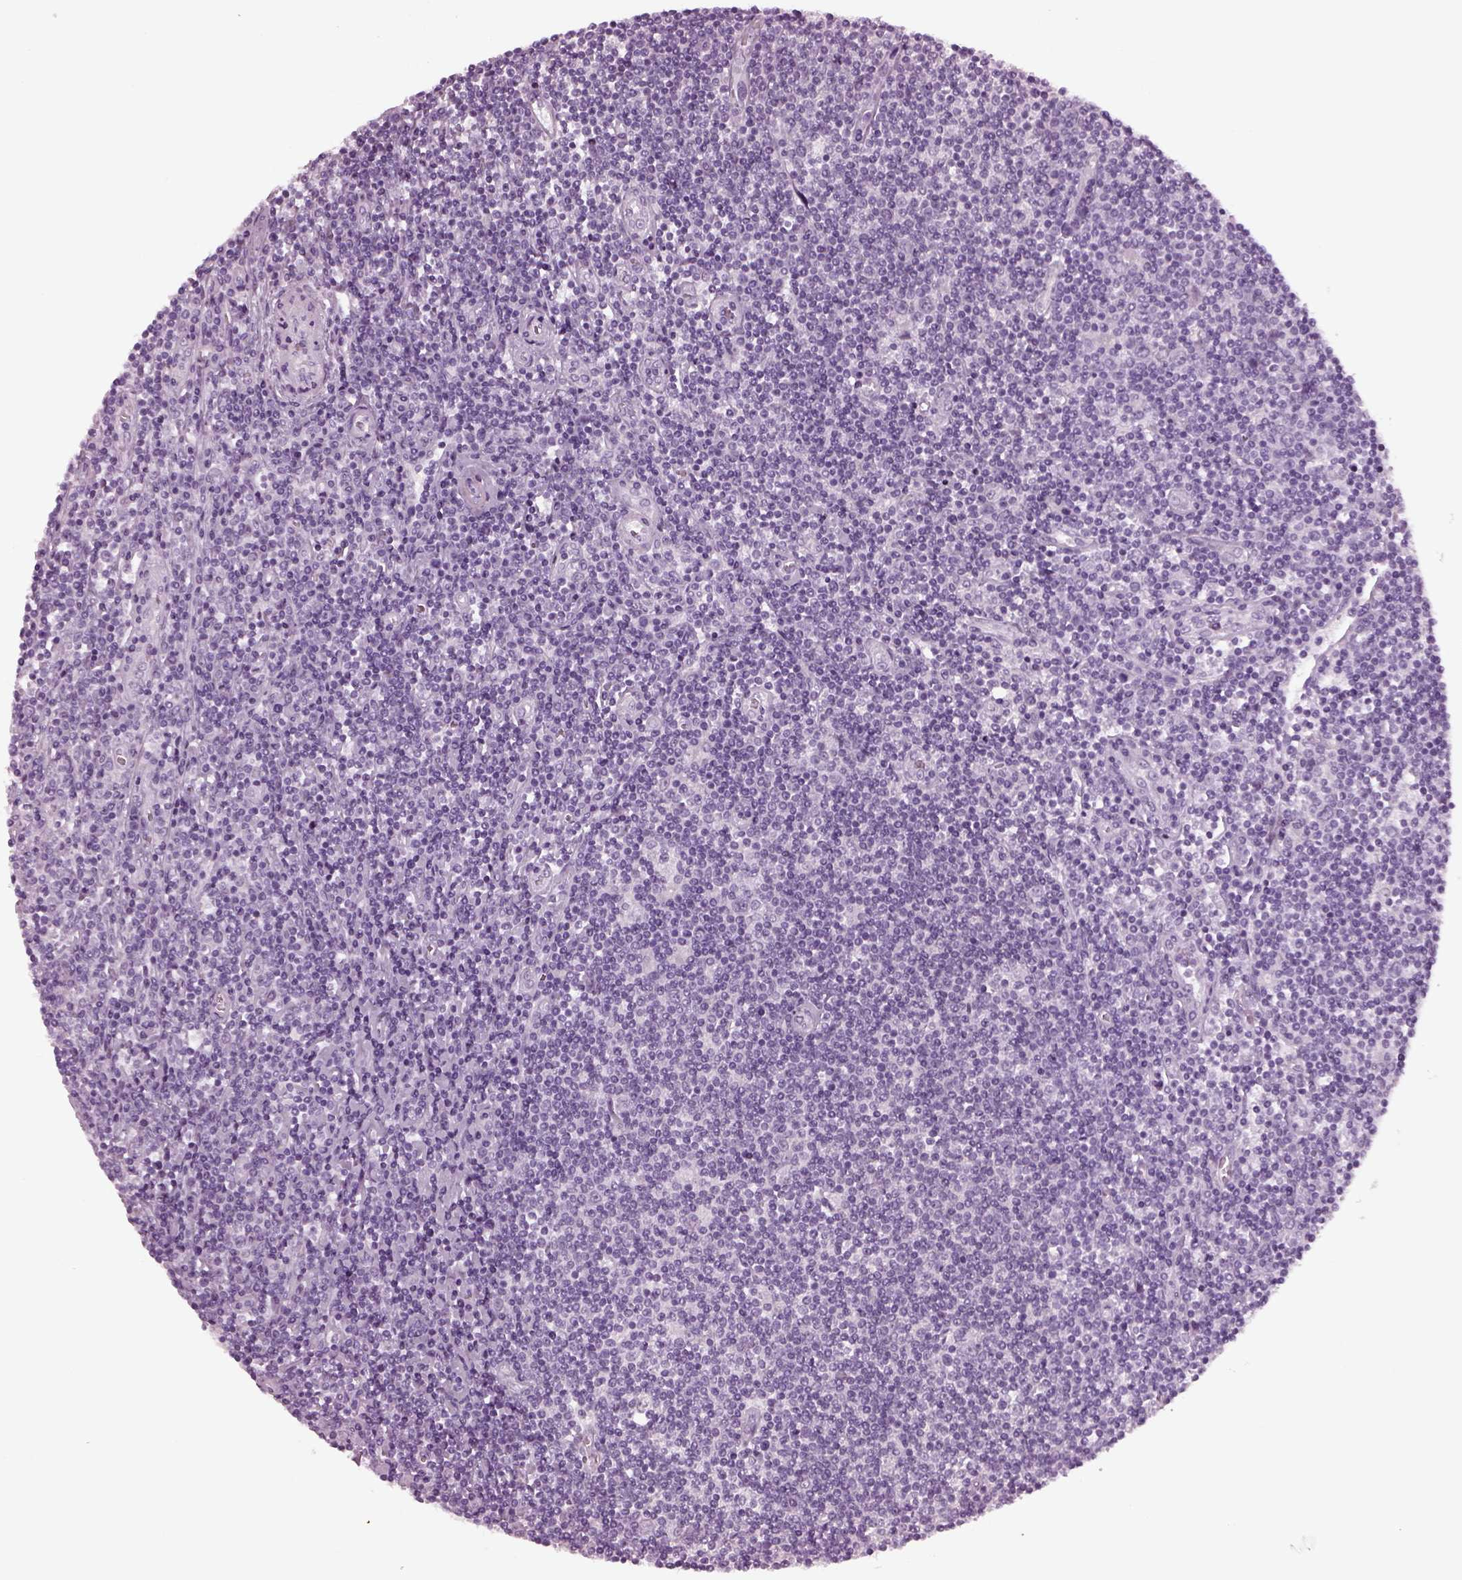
{"staining": {"intensity": "negative", "quantity": "none", "location": "none"}, "tissue": "lymphoma", "cell_type": "Tumor cells", "image_type": "cancer", "snomed": [{"axis": "morphology", "description": "Hodgkin's disease, NOS"}, {"axis": "topography", "description": "Lymph node"}], "caption": "High magnification brightfield microscopy of lymphoma stained with DAB (brown) and counterstained with hematoxylin (blue): tumor cells show no significant positivity.", "gene": "TPPP2", "patient": {"sex": "male", "age": 40}}